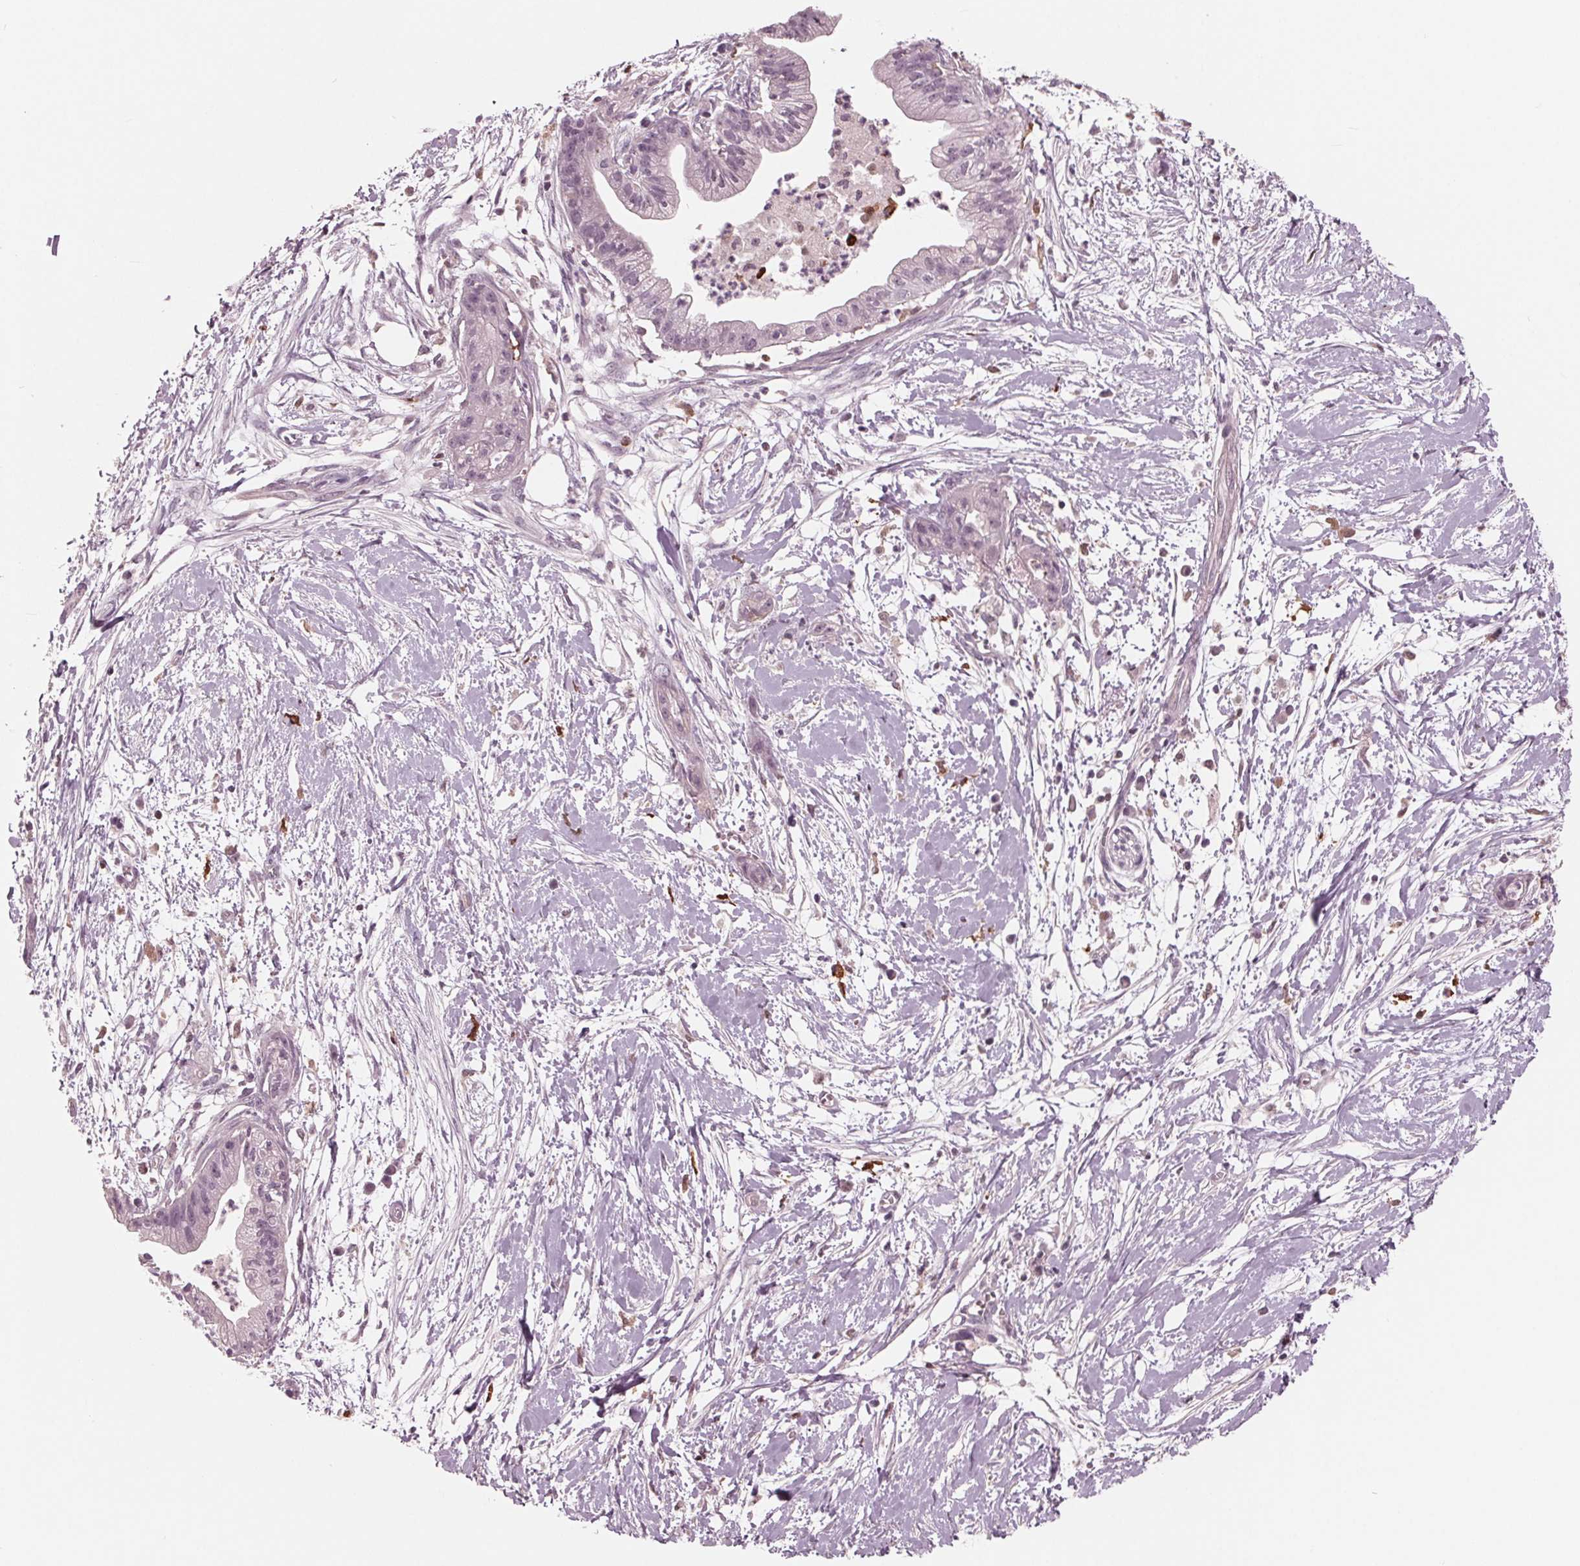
{"staining": {"intensity": "negative", "quantity": "none", "location": "none"}, "tissue": "pancreatic cancer", "cell_type": "Tumor cells", "image_type": "cancer", "snomed": [{"axis": "morphology", "description": "Normal tissue, NOS"}, {"axis": "morphology", "description": "Adenocarcinoma, NOS"}, {"axis": "topography", "description": "Lymph node"}, {"axis": "topography", "description": "Pancreas"}], "caption": "Immunohistochemistry (IHC) histopathology image of human pancreatic cancer stained for a protein (brown), which reveals no expression in tumor cells. (Stains: DAB IHC with hematoxylin counter stain, Microscopy: brightfield microscopy at high magnification).", "gene": "ING3", "patient": {"sex": "female", "age": 58}}